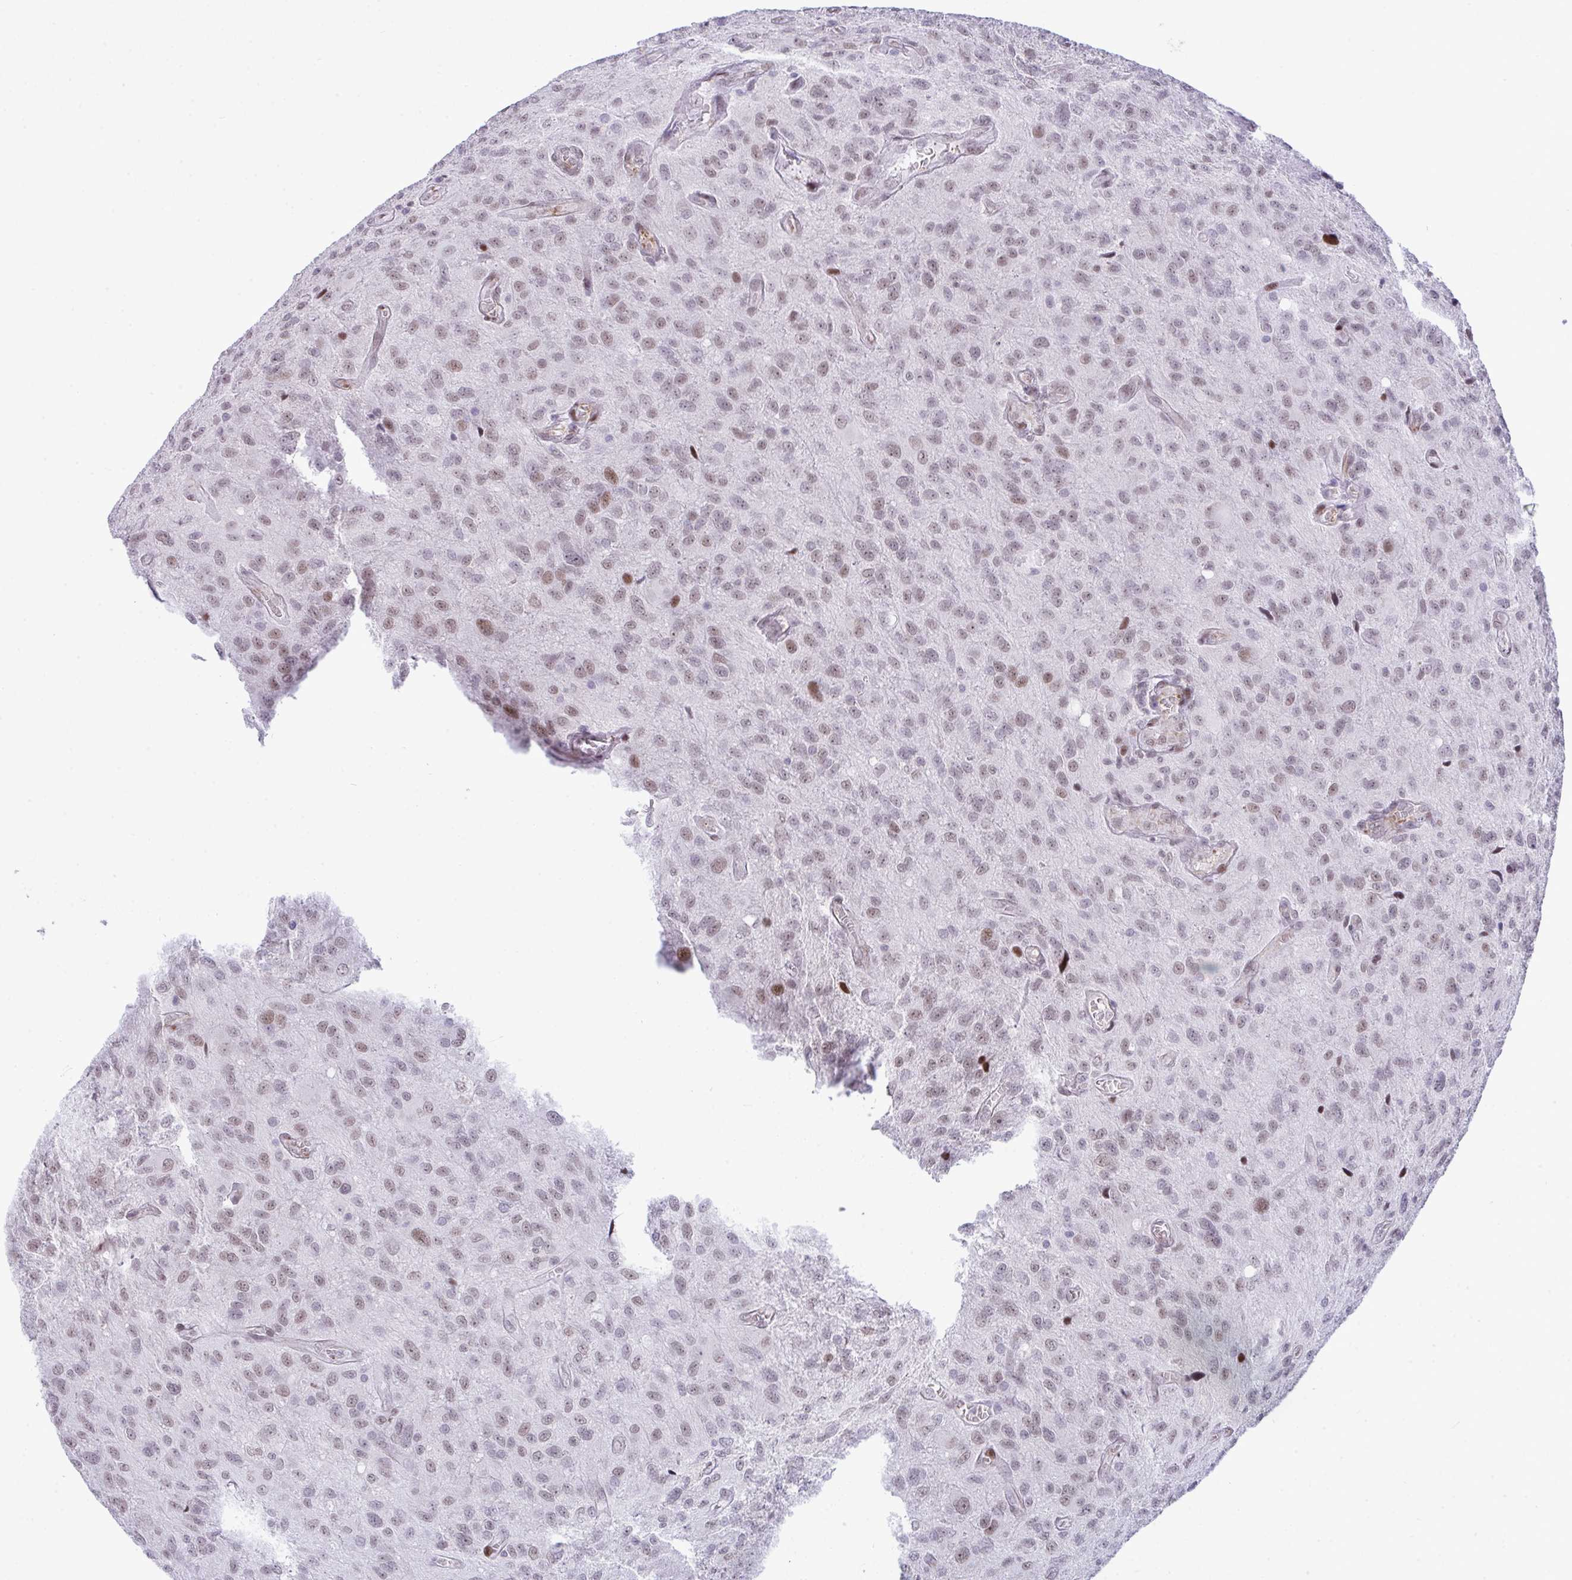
{"staining": {"intensity": "weak", "quantity": "25%-75%", "location": "nuclear"}, "tissue": "glioma", "cell_type": "Tumor cells", "image_type": "cancer", "snomed": [{"axis": "morphology", "description": "Glioma, malignant, Low grade"}, {"axis": "topography", "description": "Brain"}], "caption": "DAB (3,3'-diaminobenzidine) immunohistochemical staining of malignant glioma (low-grade) demonstrates weak nuclear protein positivity in about 25%-75% of tumor cells.", "gene": "ZFHX3", "patient": {"sex": "male", "age": 66}}